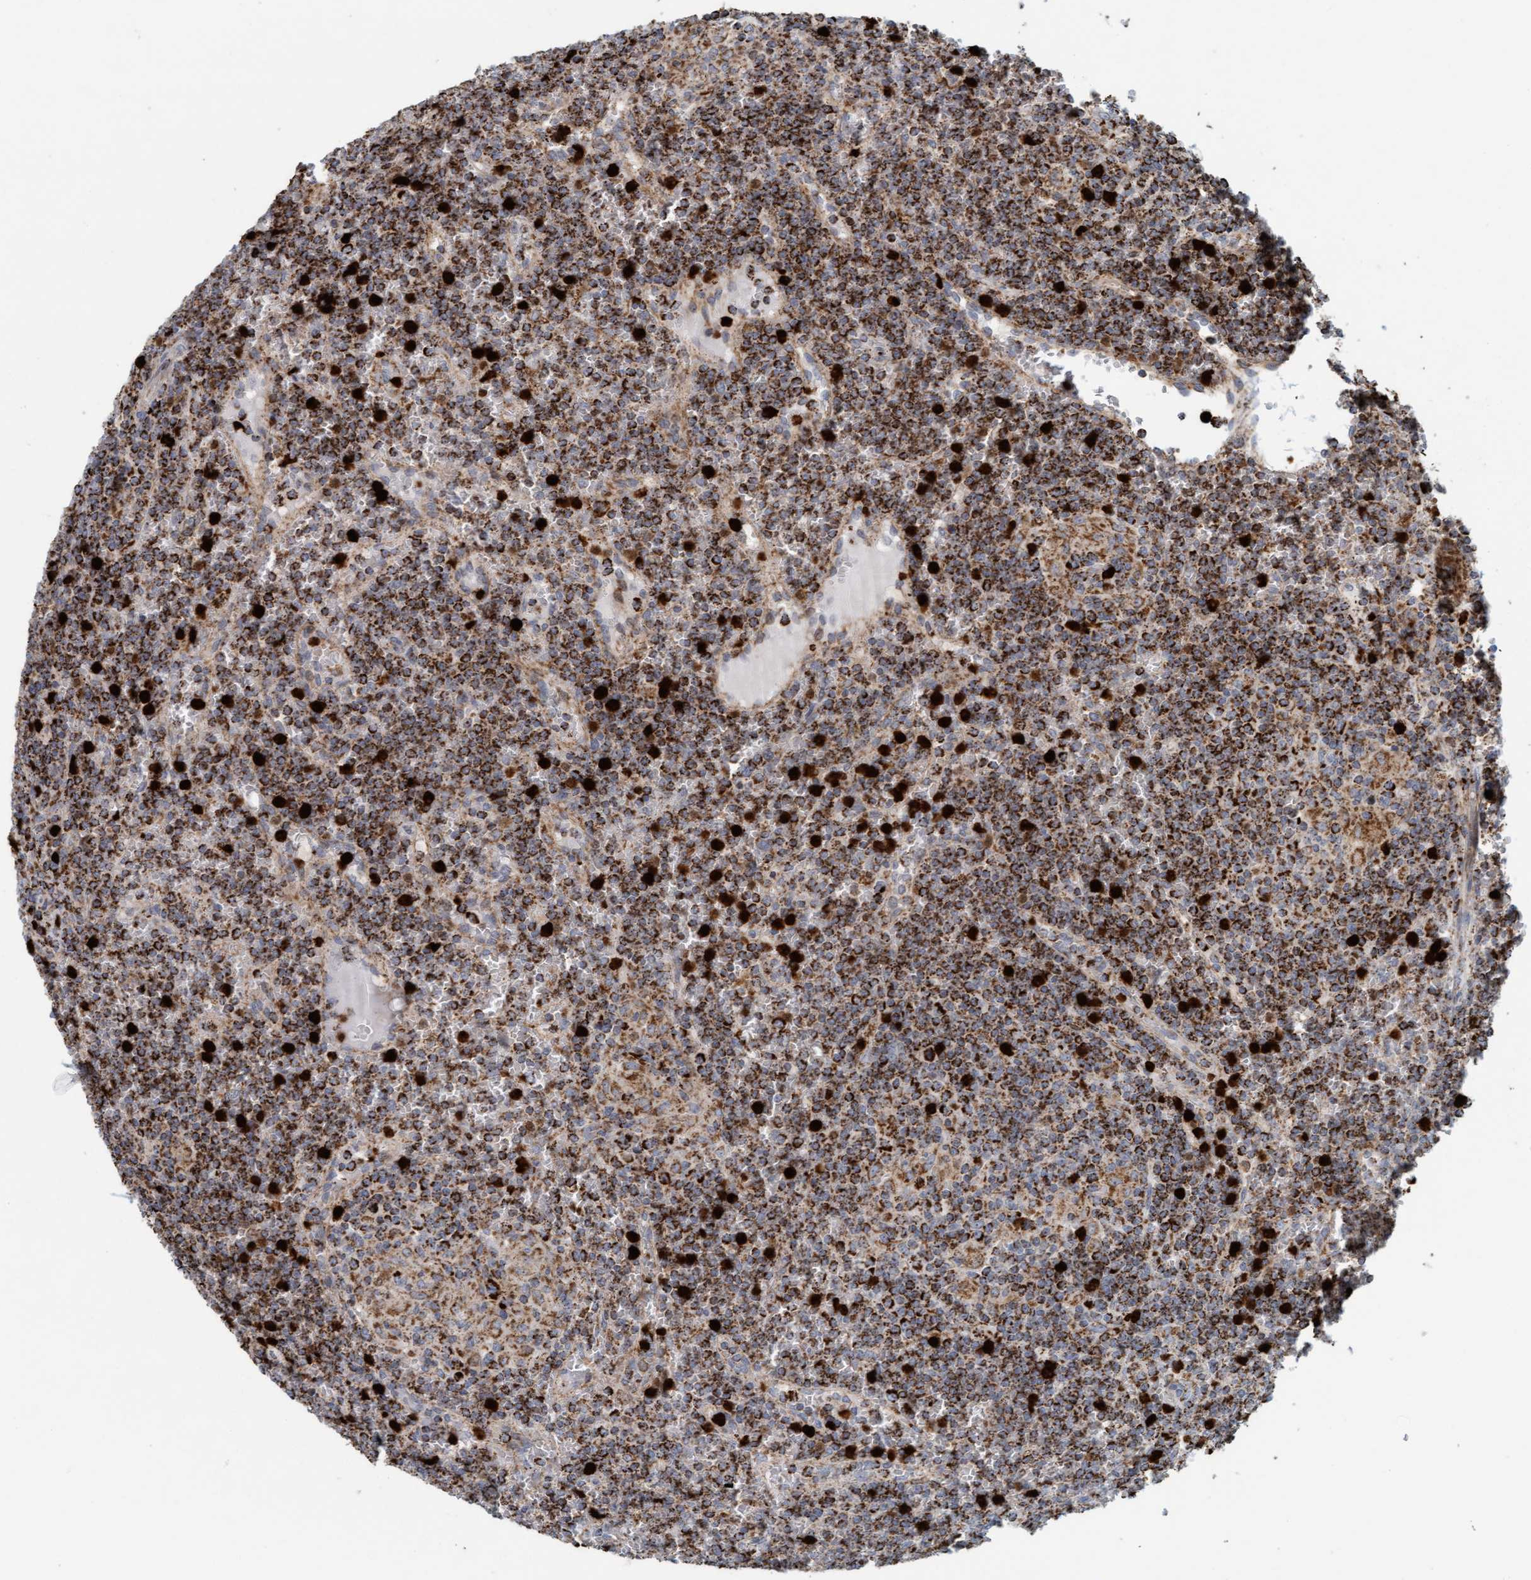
{"staining": {"intensity": "moderate", "quantity": ">75%", "location": "cytoplasmic/membranous"}, "tissue": "lymphoma", "cell_type": "Tumor cells", "image_type": "cancer", "snomed": [{"axis": "morphology", "description": "Malignant lymphoma, non-Hodgkin's type, Low grade"}, {"axis": "topography", "description": "Spleen"}], "caption": "Immunohistochemical staining of human low-grade malignant lymphoma, non-Hodgkin's type reveals medium levels of moderate cytoplasmic/membranous protein positivity in about >75% of tumor cells.", "gene": "B9D1", "patient": {"sex": "female", "age": 19}}